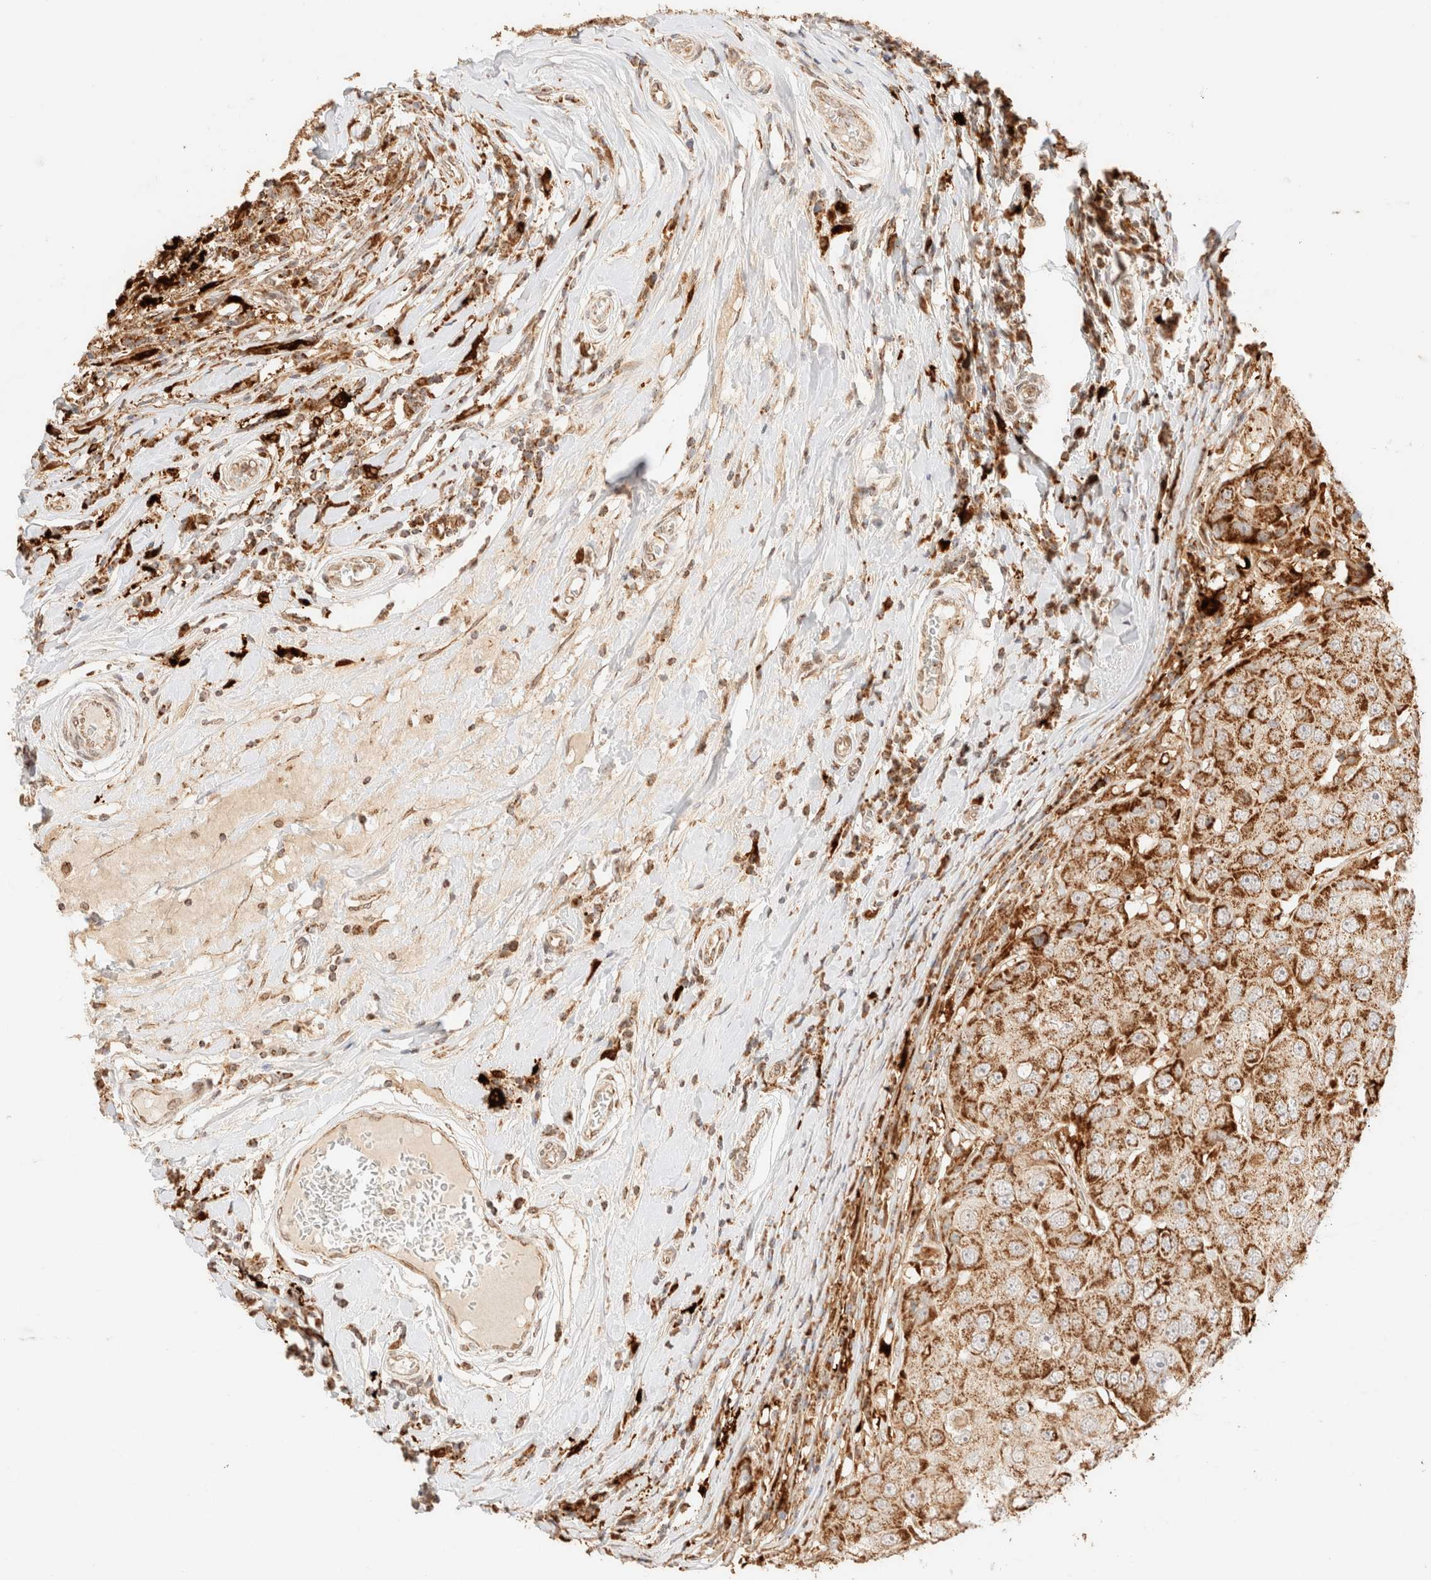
{"staining": {"intensity": "moderate", "quantity": ">75%", "location": "cytoplasmic/membranous"}, "tissue": "breast cancer", "cell_type": "Tumor cells", "image_type": "cancer", "snomed": [{"axis": "morphology", "description": "Duct carcinoma"}, {"axis": "topography", "description": "Breast"}], "caption": "Immunohistochemistry (IHC) histopathology image of neoplastic tissue: human breast cancer (infiltrating ductal carcinoma) stained using IHC displays medium levels of moderate protein expression localized specifically in the cytoplasmic/membranous of tumor cells, appearing as a cytoplasmic/membranous brown color.", "gene": "TACO1", "patient": {"sex": "female", "age": 27}}